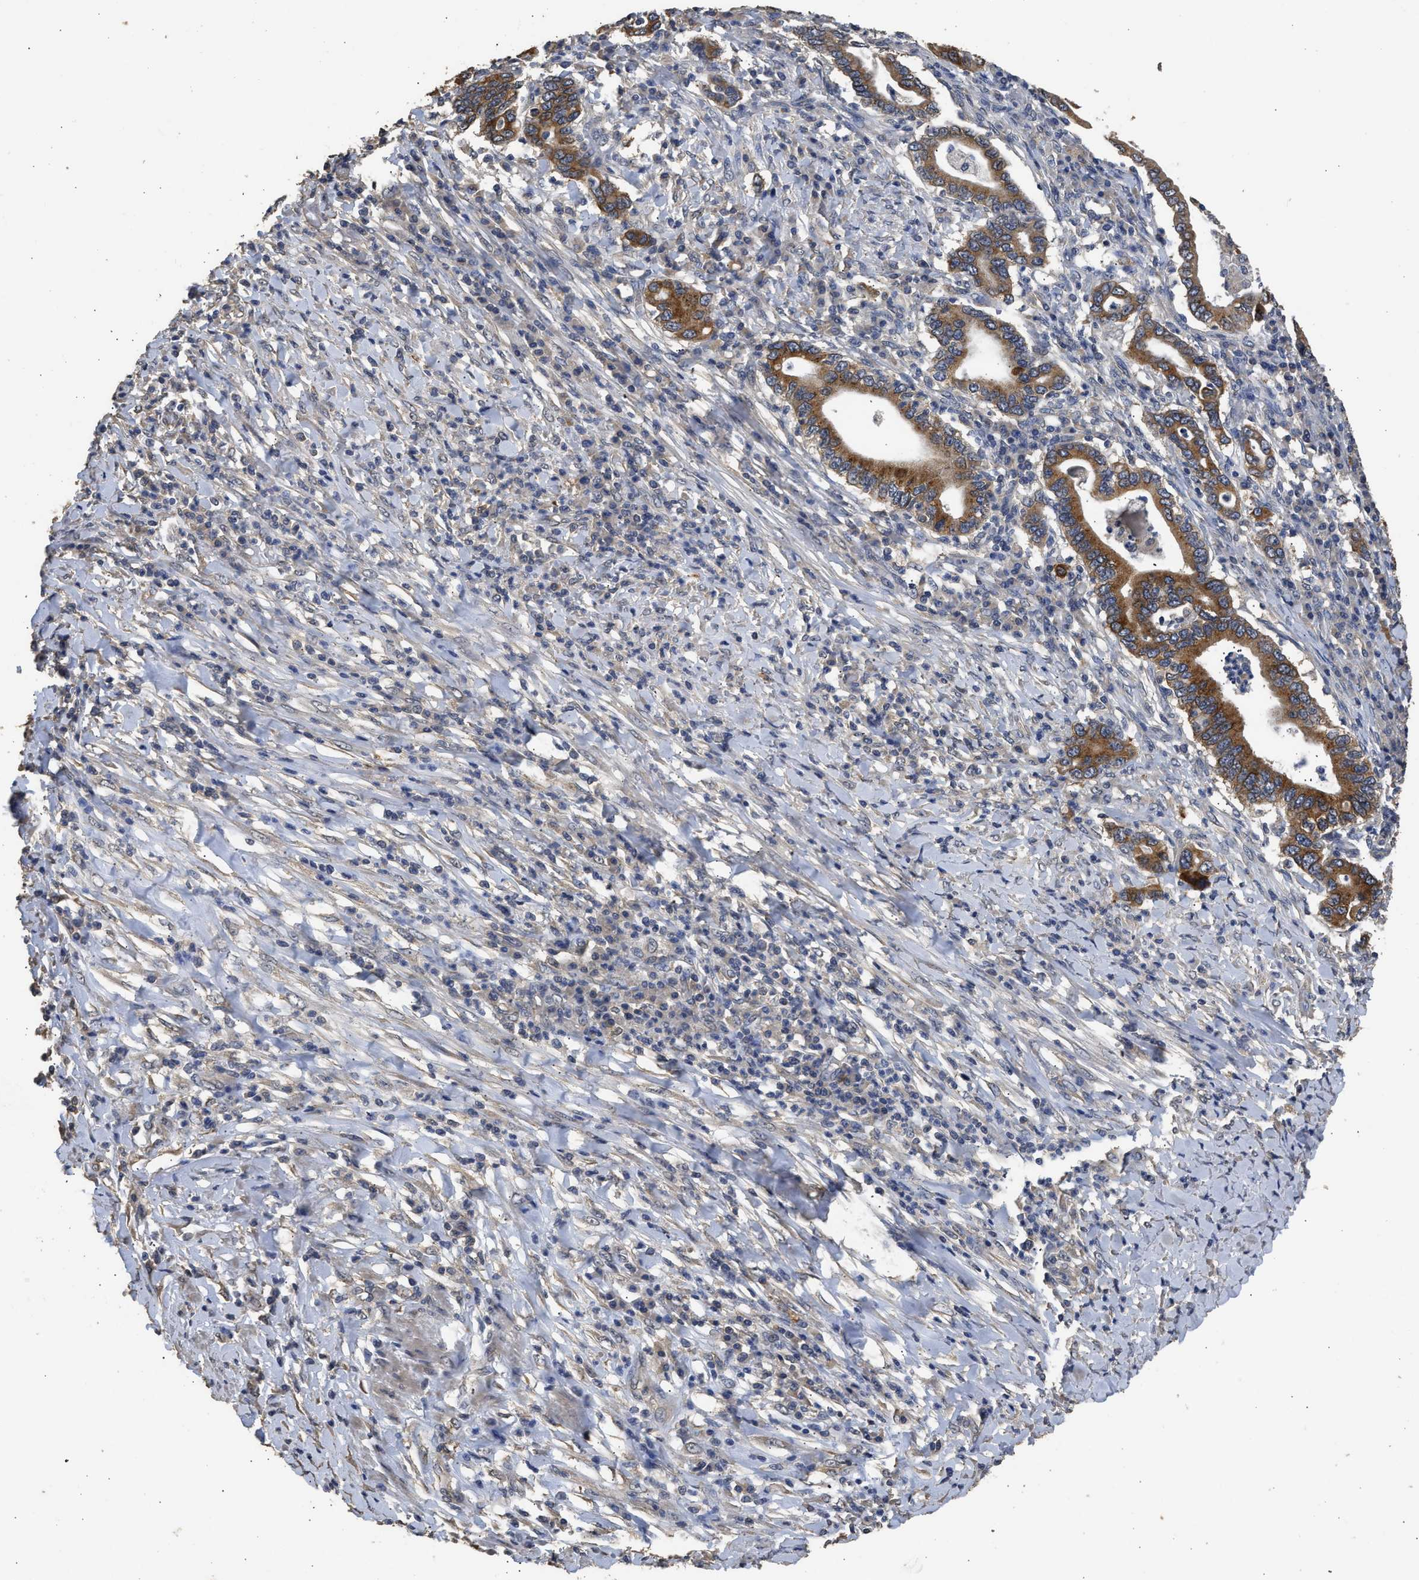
{"staining": {"intensity": "moderate", "quantity": ">75%", "location": "cytoplasmic/membranous"}, "tissue": "stomach cancer", "cell_type": "Tumor cells", "image_type": "cancer", "snomed": [{"axis": "morphology", "description": "Normal tissue, NOS"}, {"axis": "morphology", "description": "Adenocarcinoma, NOS"}, {"axis": "topography", "description": "Esophagus"}, {"axis": "topography", "description": "Stomach, upper"}, {"axis": "topography", "description": "Peripheral nerve tissue"}], "caption": "Stomach cancer (adenocarcinoma) stained with a protein marker displays moderate staining in tumor cells.", "gene": "SPINT2", "patient": {"sex": "male", "age": 62}}